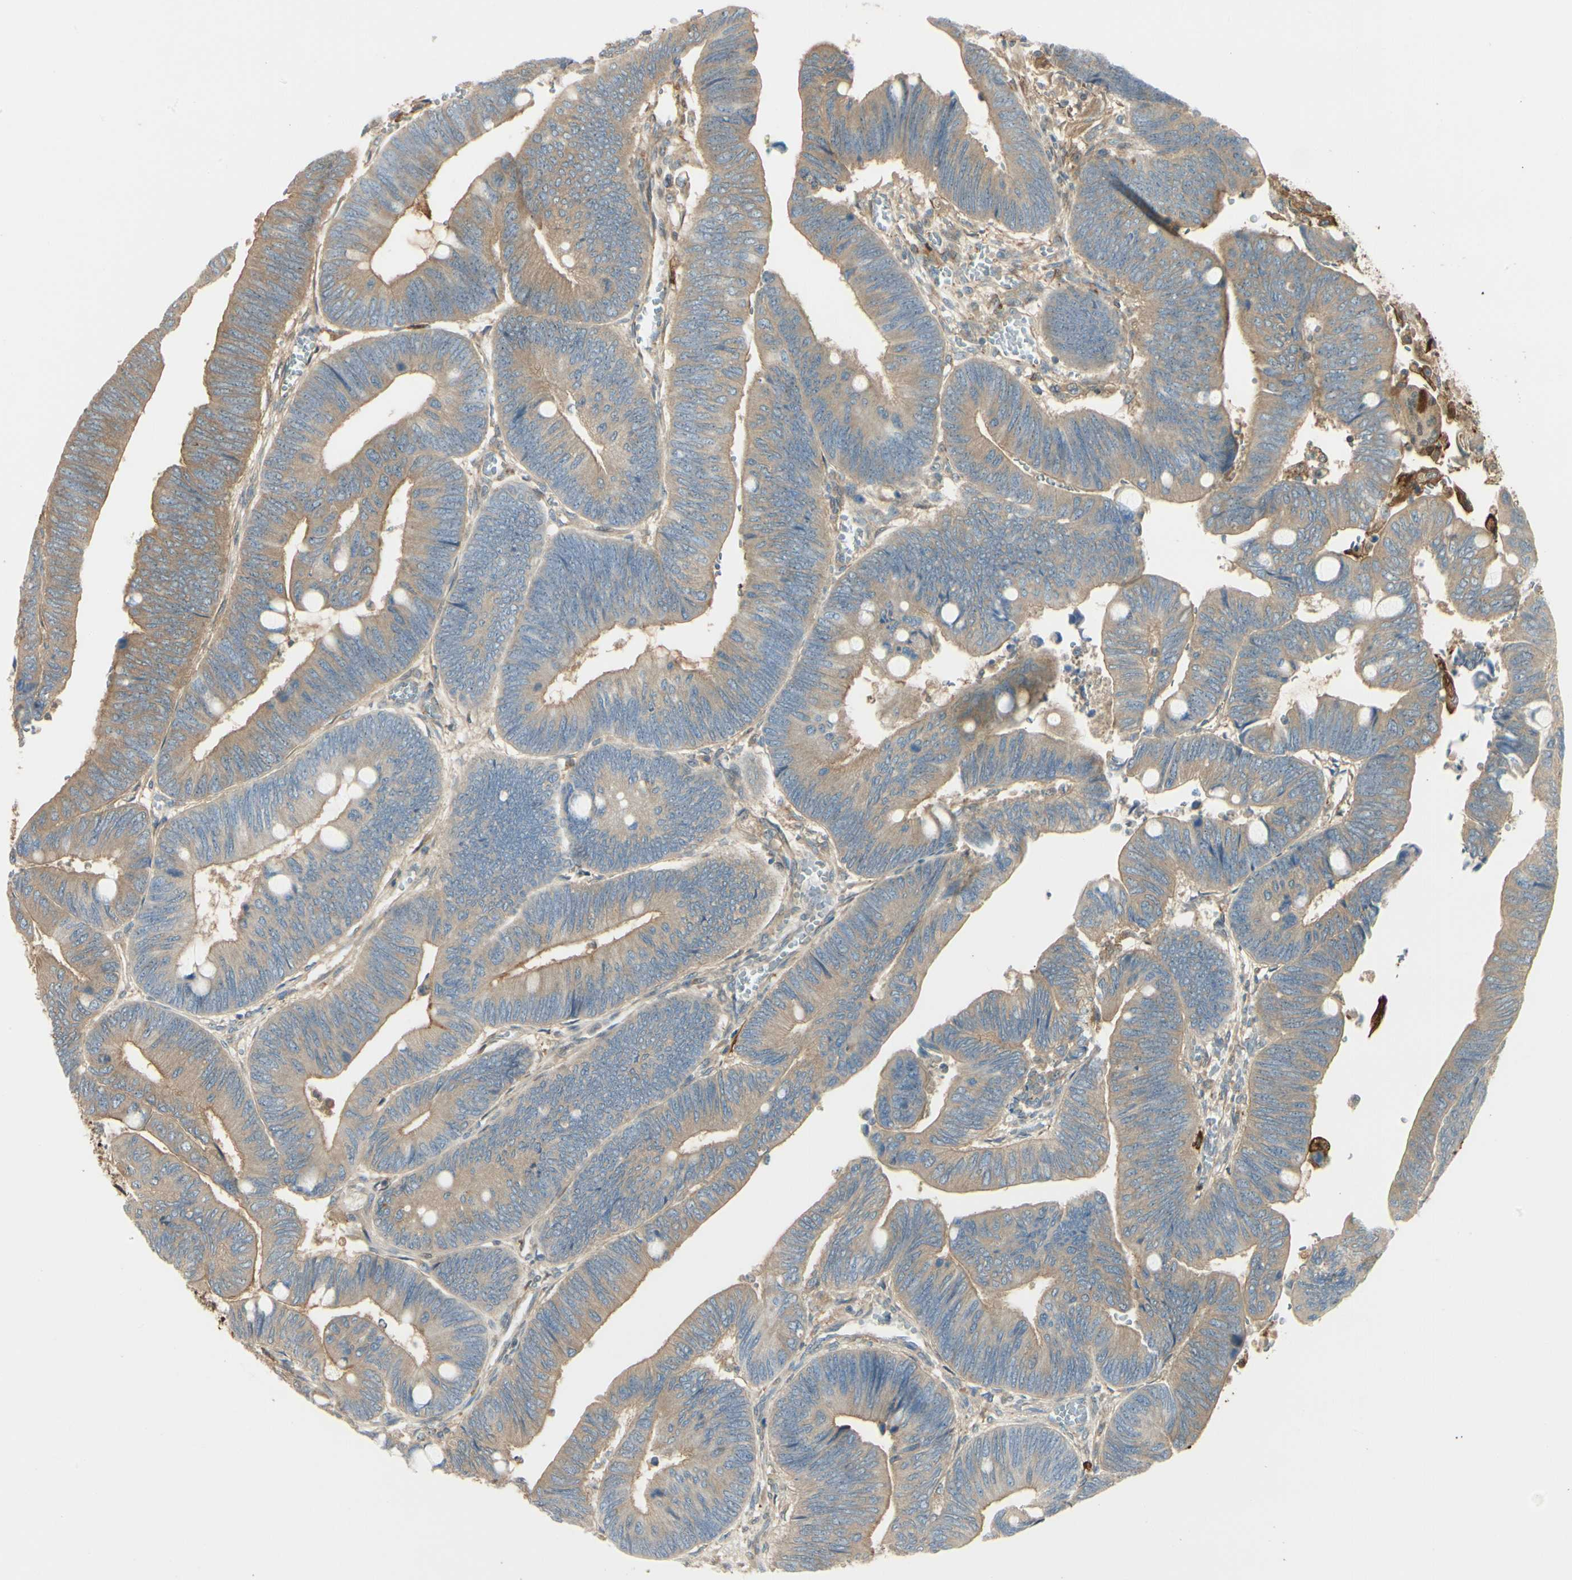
{"staining": {"intensity": "weak", "quantity": ">75%", "location": "cytoplasmic/membranous"}, "tissue": "colorectal cancer", "cell_type": "Tumor cells", "image_type": "cancer", "snomed": [{"axis": "morphology", "description": "Normal tissue, NOS"}, {"axis": "morphology", "description": "Adenocarcinoma, NOS"}, {"axis": "topography", "description": "Rectum"}, {"axis": "topography", "description": "Peripheral nerve tissue"}], "caption": "A low amount of weak cytoplasmic/membranous expression is present in about >75% of tumor cells in colorectal cancer (adenocarcinoma) tissue. (Stains: DAB (3,3'-diaminobenzidine) in brown, nuclei in blue, Microscopy: brightfield microscopy at high magnification).", "gene": "FTH1", "patient": {"sex": "male", "age": 92}}